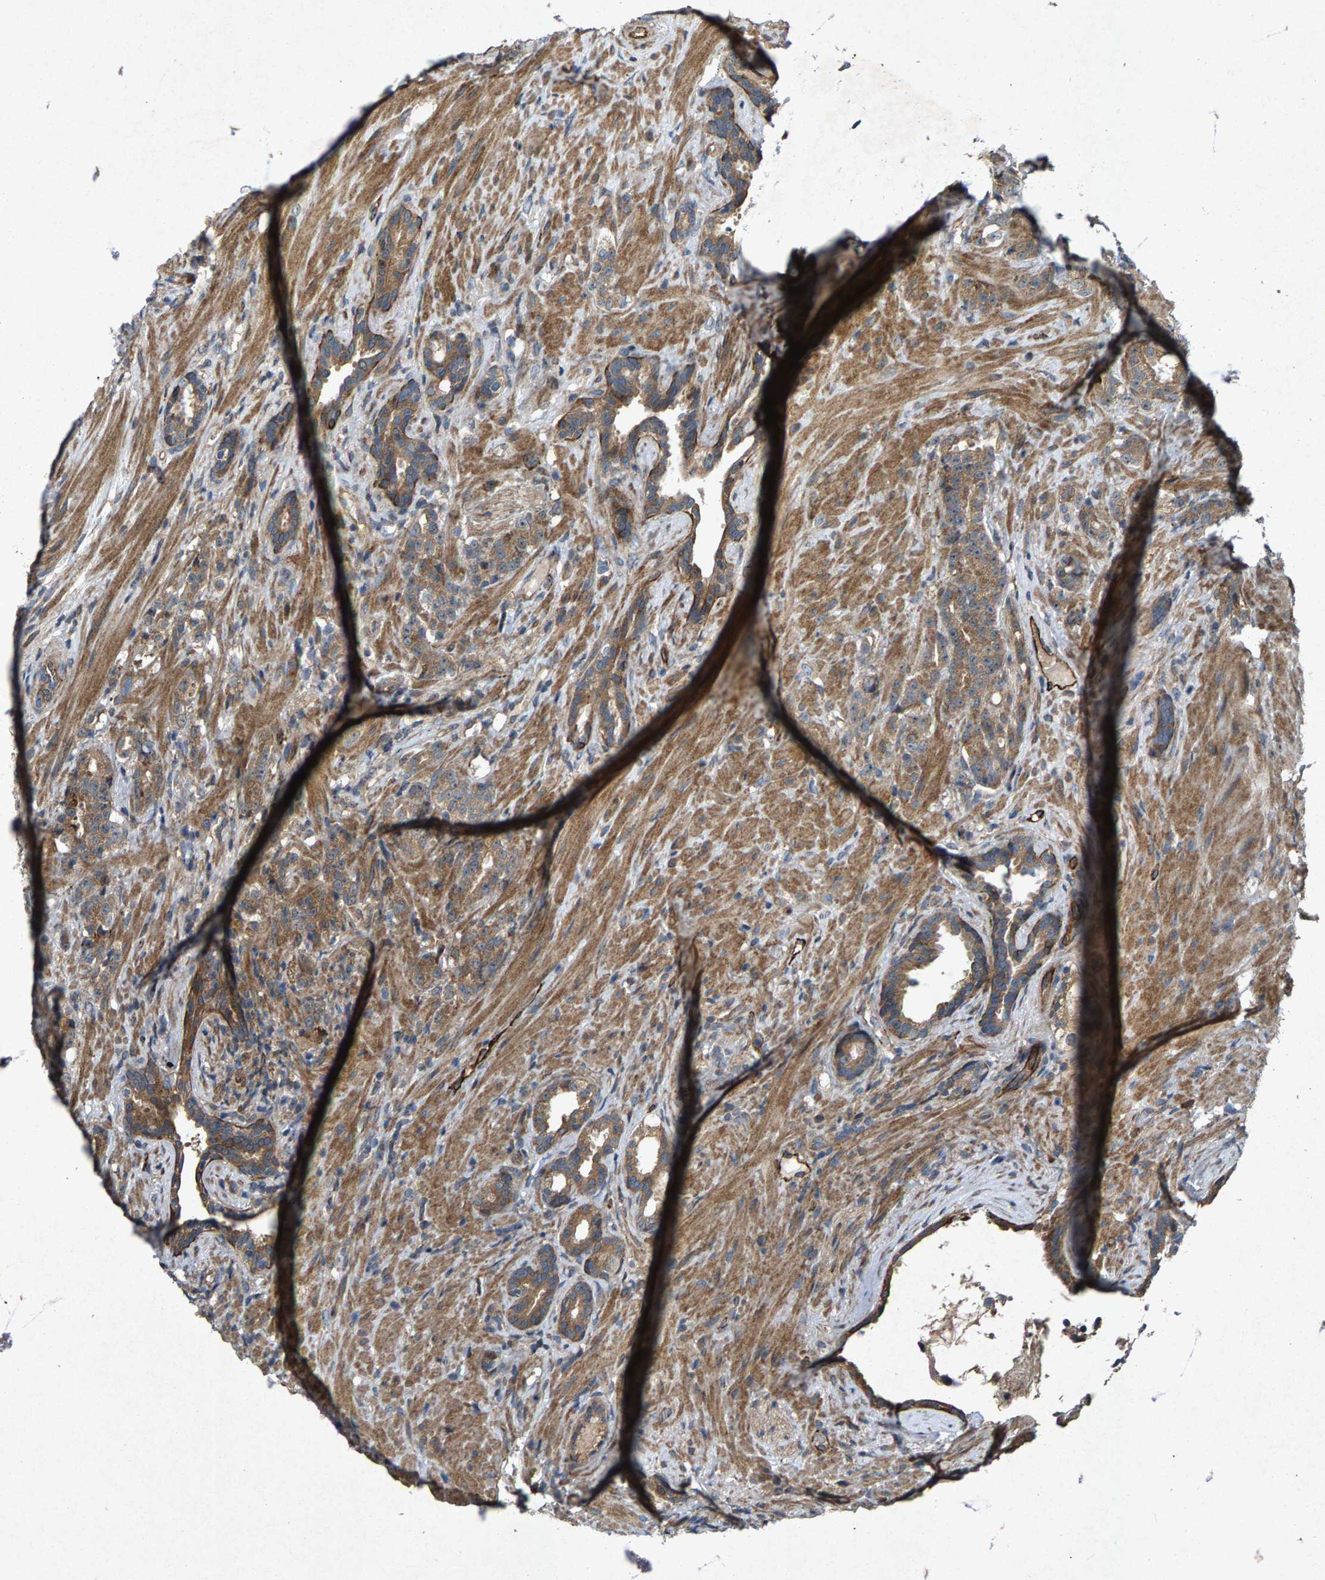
{"staining": {"intensity": "moderate", "quantity": ">75%", "location": "cytoplasmic/membranous"}, "tissue": "prostate cancer", "cell_type": "Tumor cells", "image_type": "cancer", "snomed": [{"axis": "morphology", "description": "Adenocarcinoma, High grade"}, {"axis": "topography", "description": "Prostate"}], "caption": "The photomicrograph demonstrates a brown stain indicating the presence of a protein in the cytoplasmic/membranous of tumor cells in prostate cancer.", "gene": "LRRC72", "patient": {"sex": "male", "age": 71}}